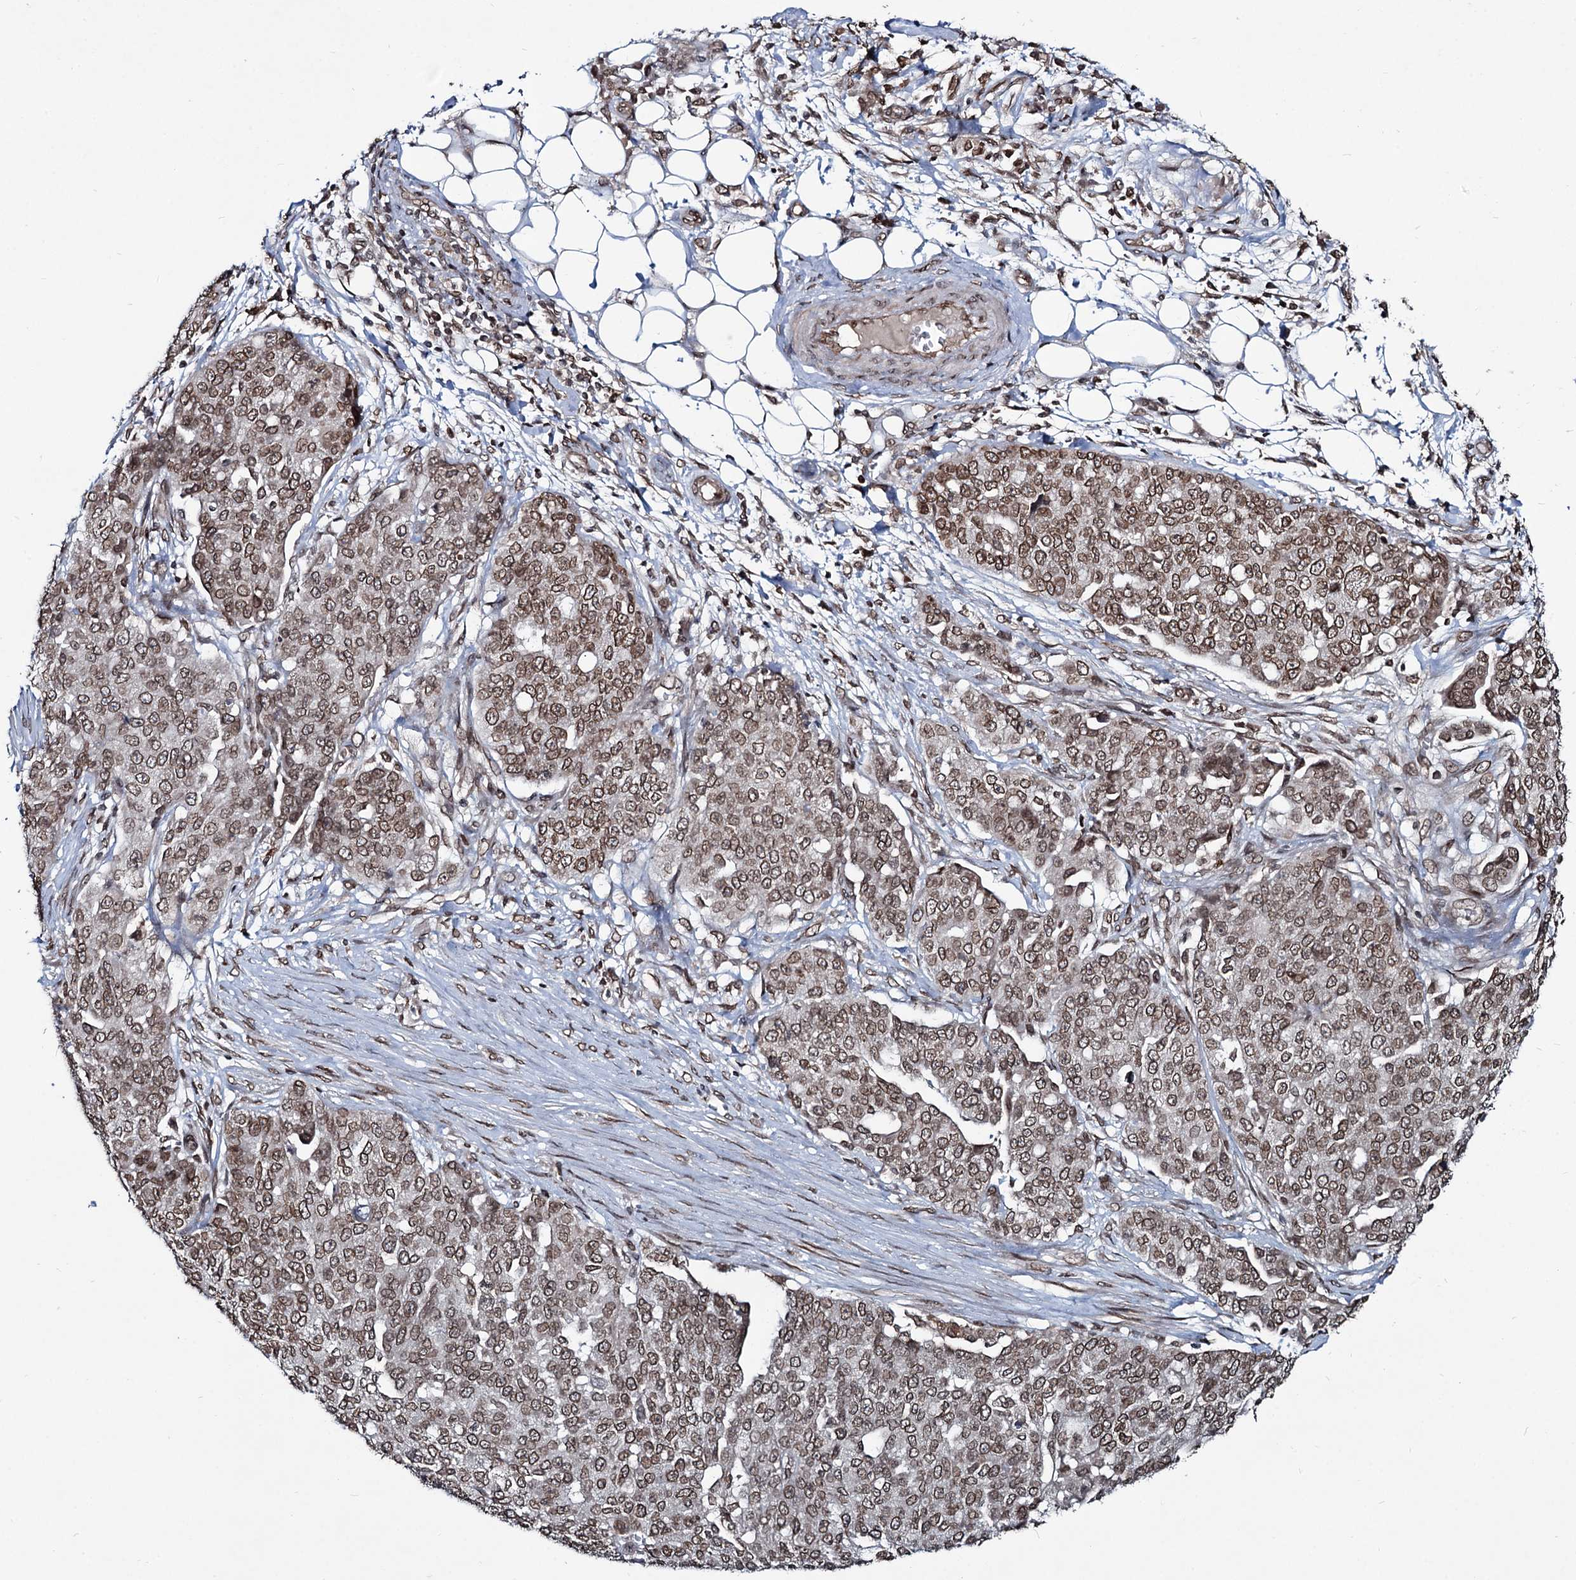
{"staining": {"intensity": "moderate", "quantity": ">75%", "location": "cytoplasmic/membranous,nuclear"}, "tissue": "ovarian cancer", "cell_type": "Tumor cells", "image_type": "cancer", "snomed": [{"axis": "morphology", "description": "Cystadenocarcinoma, serous, NOS"}, {"axis": "topography", "description": "Soft tissue"}, {"axis": "topography", "description": "Ovary"}], "caption": "Ovarian cancer stained with IHC demonstrates moderate cytoplasmic/membranous and nuclear positivity in about >75% of tumor cells.", "gene": "RNF6", "patient": {"sex": "female", "age": 57}}